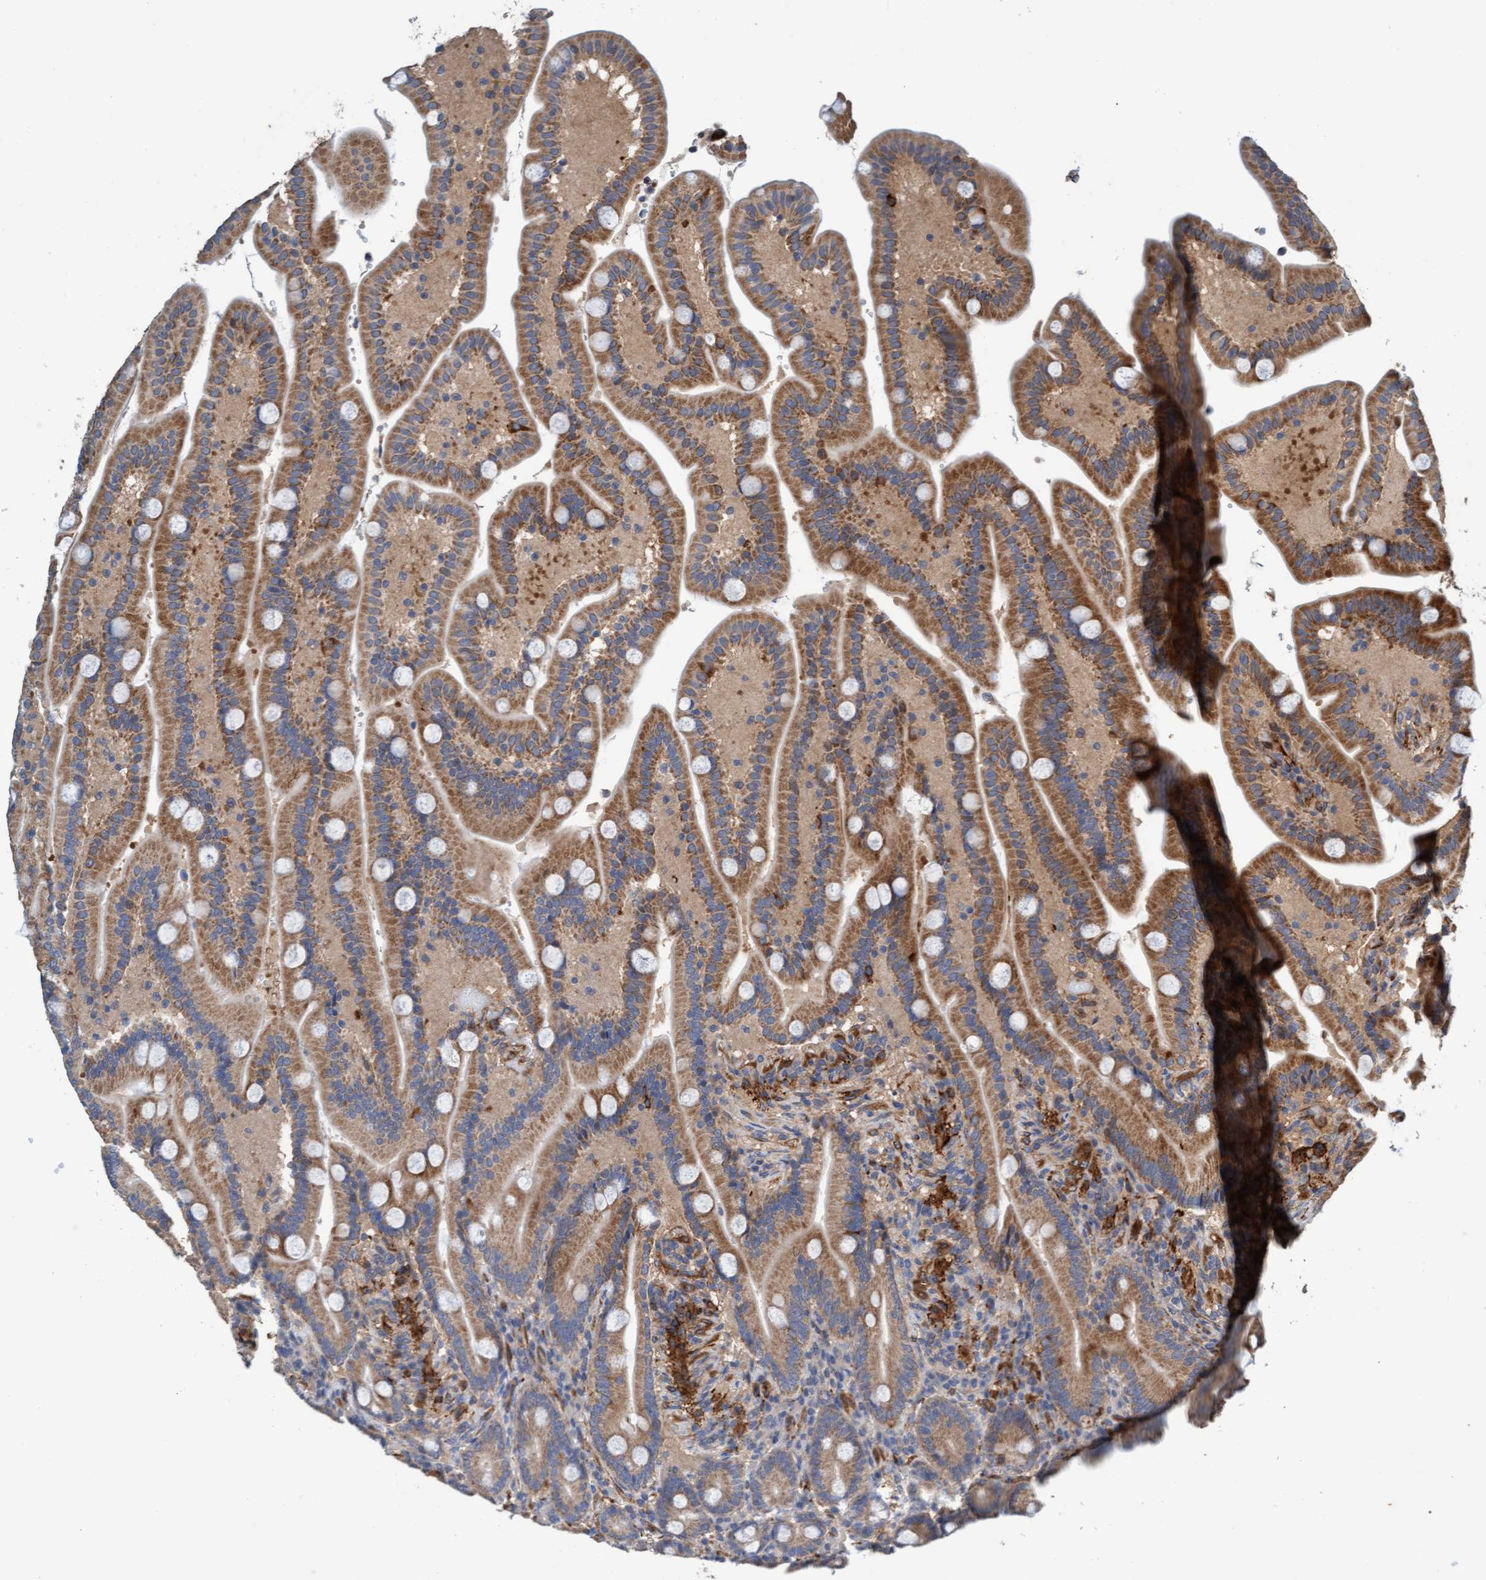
{"staining": {"intensity": "moderate", "quantity": ">75%", "location": "cytoplasmic/membranous"}, "tissue": "duodenum", "cell_type": "Glandular cells", "image_type": "normal", "snomed": [{"axis": "morphology", "description": "Normal tissue, NOS"}, {"axis": "topography", "description": "Duodenum"}], "caption": "Human duodenum stained with a brown dye displays moderate cytoplasmic/membranous positive staining in about >75% of glandular cells.", "gene": "FMNL3", "patient": {"sex": "male", "age": 54}}